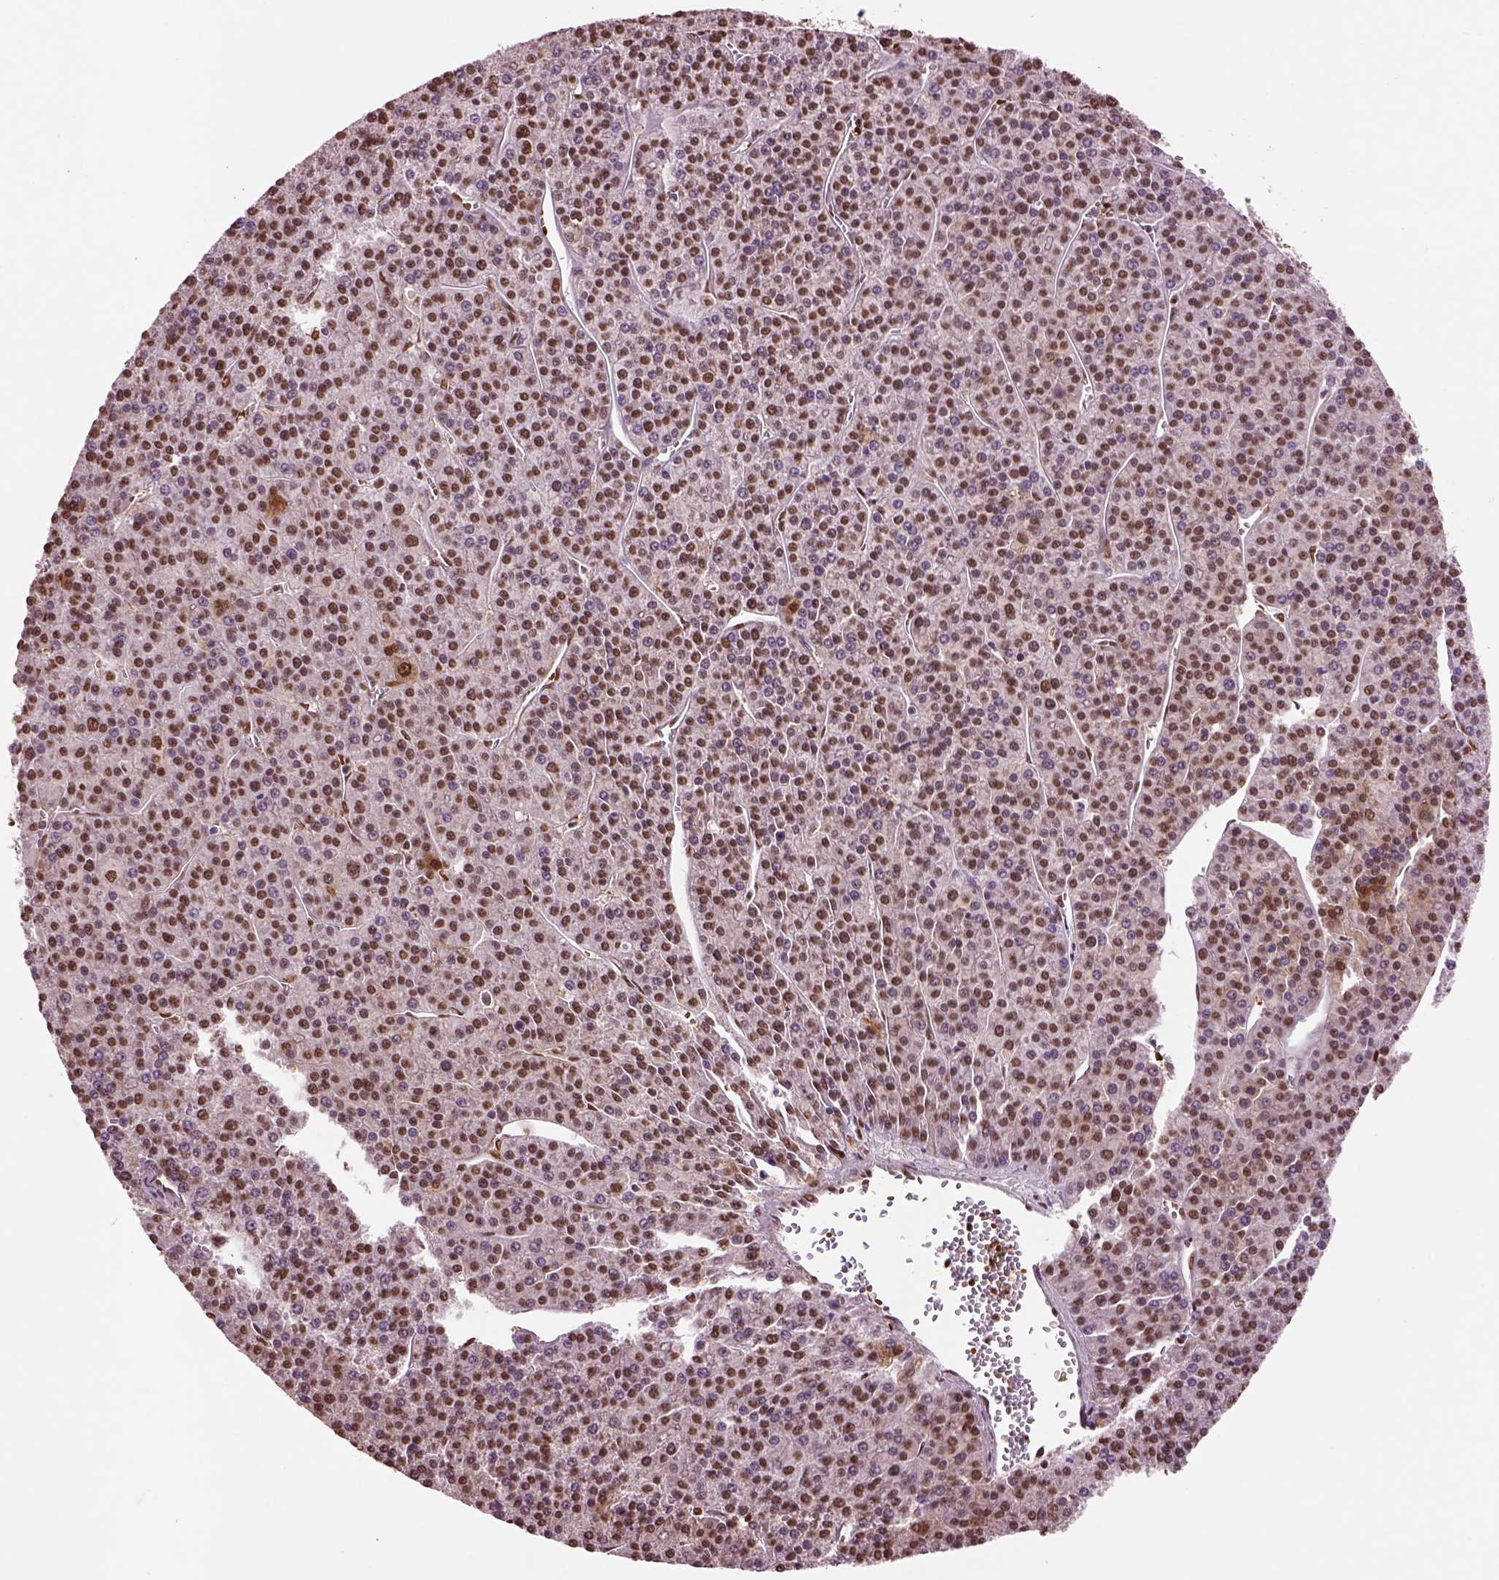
{"staining": {"intensity": "strong", "quantity": ">75%", "location": "nuclear"}, "tissue": "liver cancer", "cell_type": "Tumor cells", "image_type": "cancer", "snomed": [{"axis": "morphology", "description": "Carcinoma, Hepatocellular, NOS"}, {"axis": "topography", "description": "Liver"}], "caption": "Hepatocellular carcinoma (liver) tissue demonstrates strong nuclear positivity in approximately >75% of tumor cells, visualized by immunohistochemistry.", "gene": "DDX3X", "patient": {"sex": "female", "age": 58}}